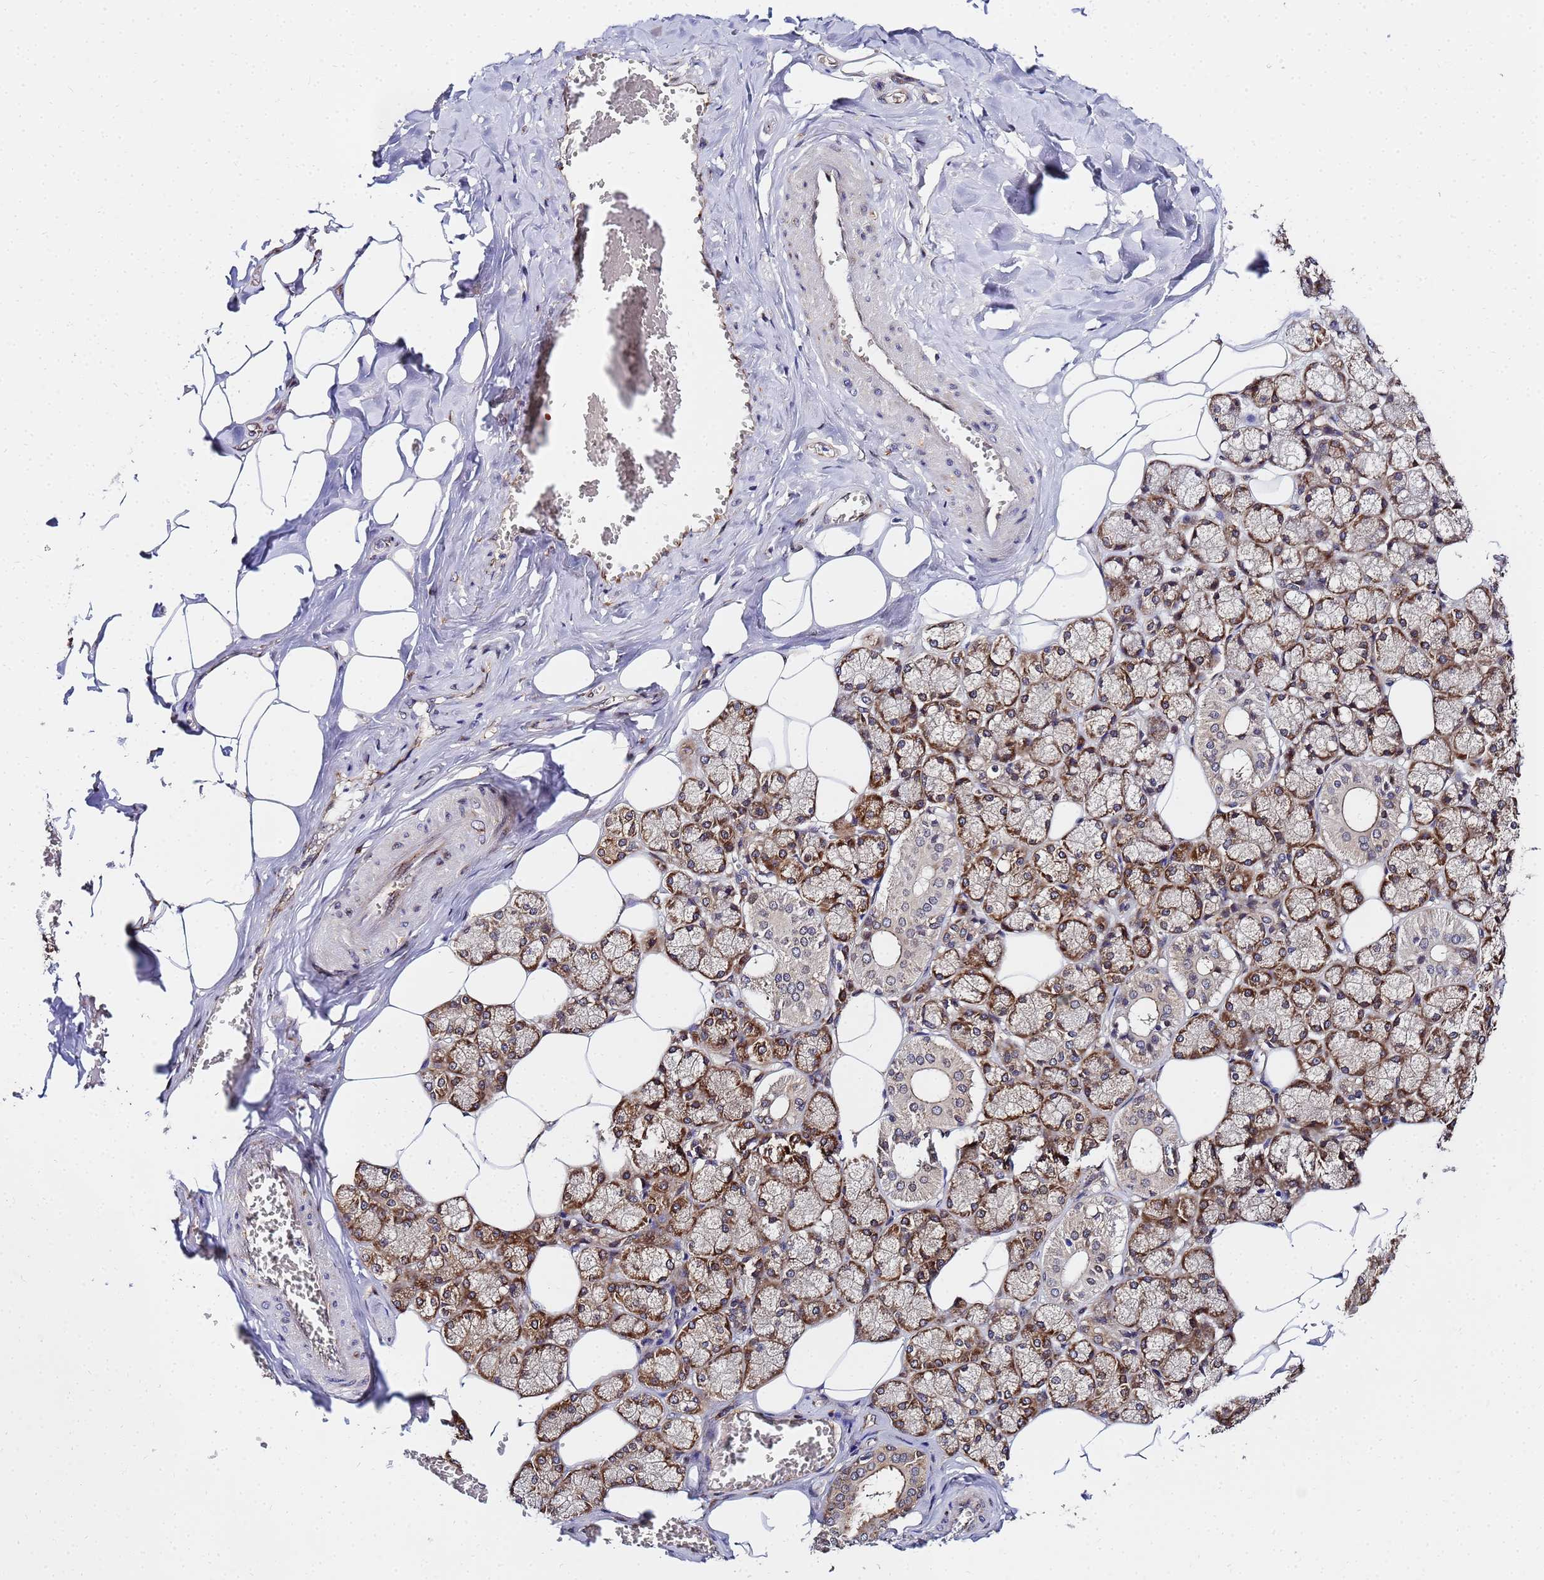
{"staining": {"intensity": "moderate", "quantity": ">75%", "location": "cytoplasmic/membranous"}, "tissue": "salivary gland", "cell_type": "Glandular cells", "image_type": "normal", "snomed": [{"axis": "morphology", "description": "Normal tissue, NOS"}, {"axis": "topography", "description": "Salivary gland"}], "caption": "Salivary gland stained with DAB immunohistochemistry displays medium levels of moderate cytoplasmic/membranous expression in about >75% of glandular cells.", "gene": "UNC93B1", "patient": {"sex": "male", "age": 62}}